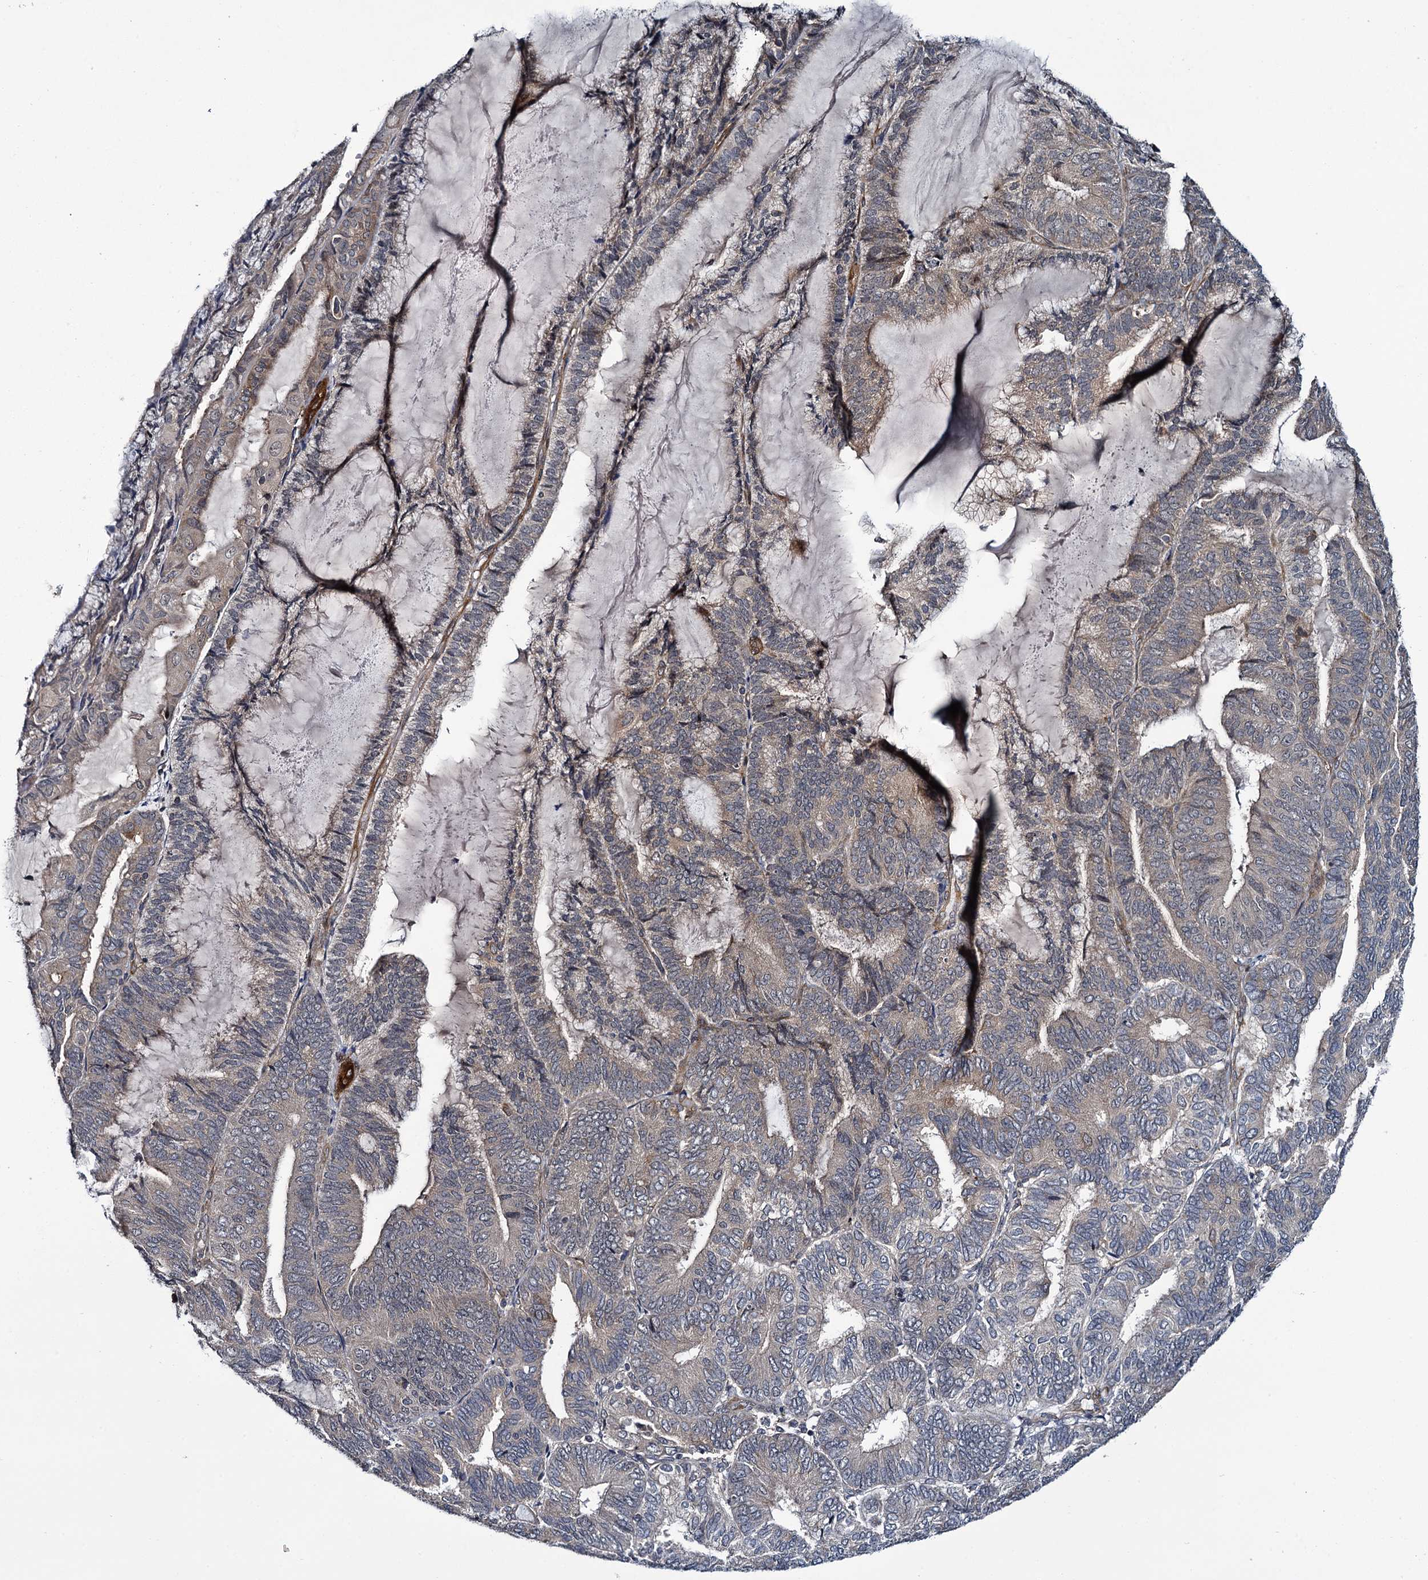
{"staining": {"intensity": "weak", "quantity": "25%-75%", "location": "cytoplasmic/membranous"}, "tissue": "endometrial cancer", "cell_type": "Tumor cells", "image_type": "cancer", "snomed": [{"axis": "morphology", "description": "Adenocarcinoma, NOS"}, {"axis": "topography", "description": "Endometrium"}], "caption": "Immunohistochemical staining of human adenocarcinoma (endometrial) displays low levels of weak cytoplasmic/membranous positivity in approximately 25%-75% of tumor cells. (DAB (3,3'-diaminobenzidine) IHC with brightfield microscopy, high magnification).", "gene": "ARHGAP42", "patient": {"sex": "female", "age": 81}}